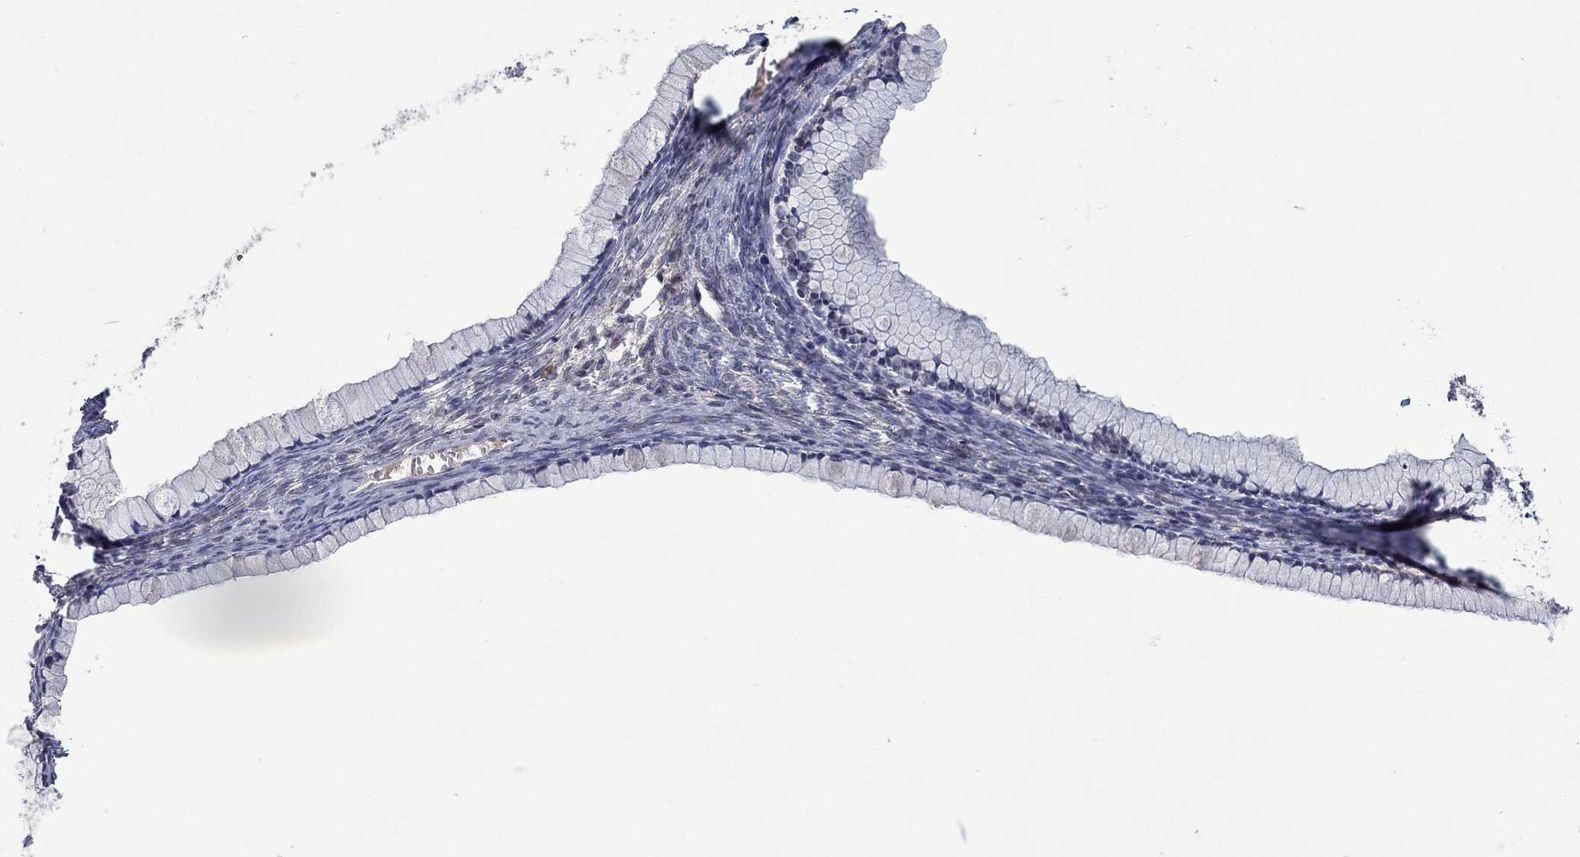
{"staining": {"intensity": "negative", "quantity": "none", "location": "none"}, "tissue": "ovarian cancer", "cell_type": "Tumor cells", "image_type": "cancer", "snomed": [{"axis": "morphology", "description": "Cystadenocarcinoma, mucinous, NOS"}, {"axis": "topography", "description": "Ovary"}], "caption": "Tumor cells are negative for protein expression in human mucinous cystadenocarcinoma (ovarian). Nuclei are stained in blue.", "gene": "IL4", "patient": {"sex": "female", "age": 41}}